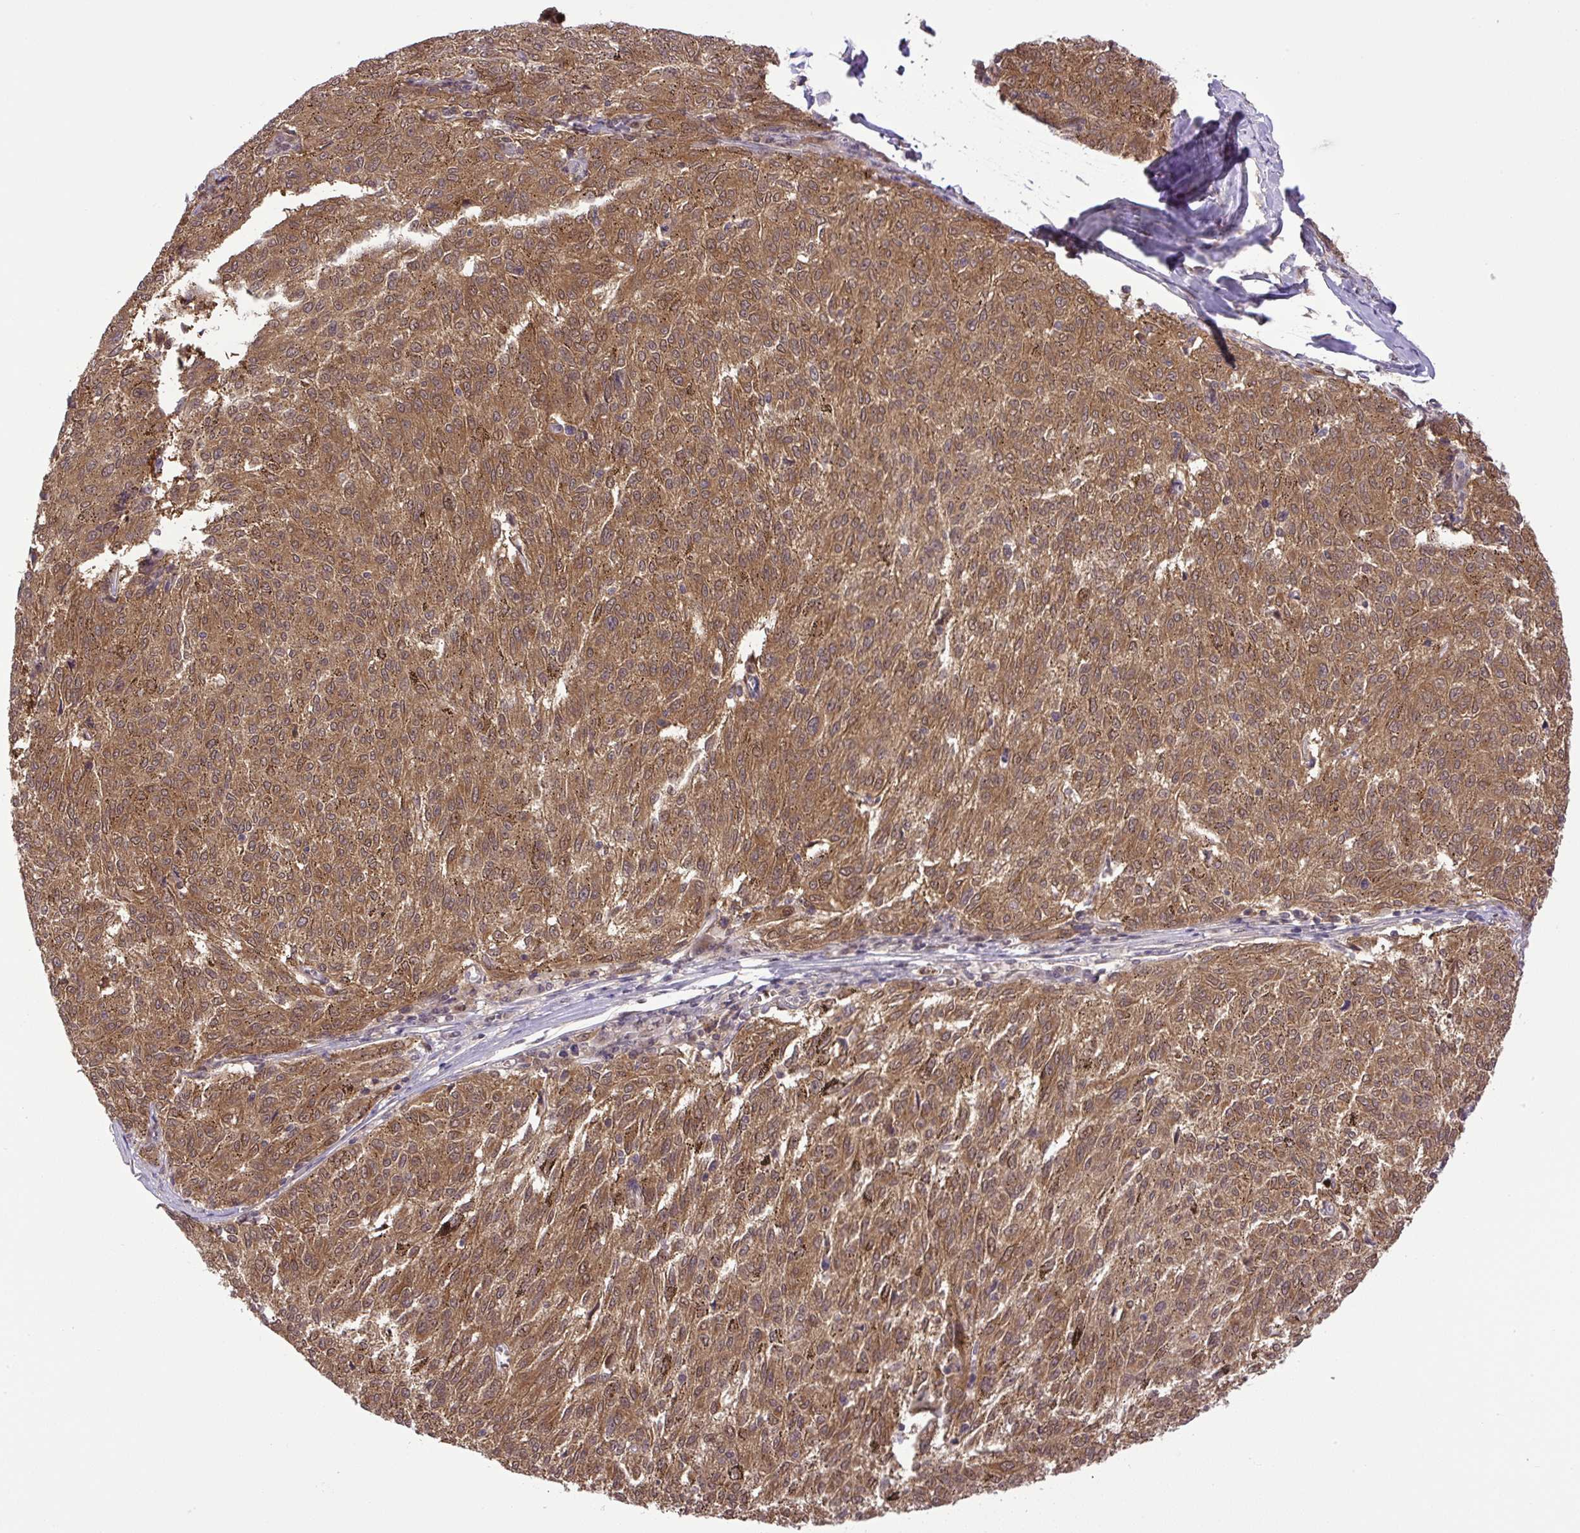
{"staining": {"intensity": "moderate", "quantity": ">75%", "location": "cytoplasmic/membranous,nuclear"}, "tissue": "melanoma", "cell_type": "Tumor cells", "image_type": "cancer", "snomed": [{"axis": "morphology", "description": "Malignant melanoma, NOS"}, {"axis": "topography", "description": "Skin"}], "caption": "The photomicrograph reveals immunohistochemical staining of melanoma. There is moderate cytoplasmic/membranous and nuclear staining is appreciated in about >75% of tumor cells.", "gene": "SGTA", "patient": {"sex": "female", "age": 72}}